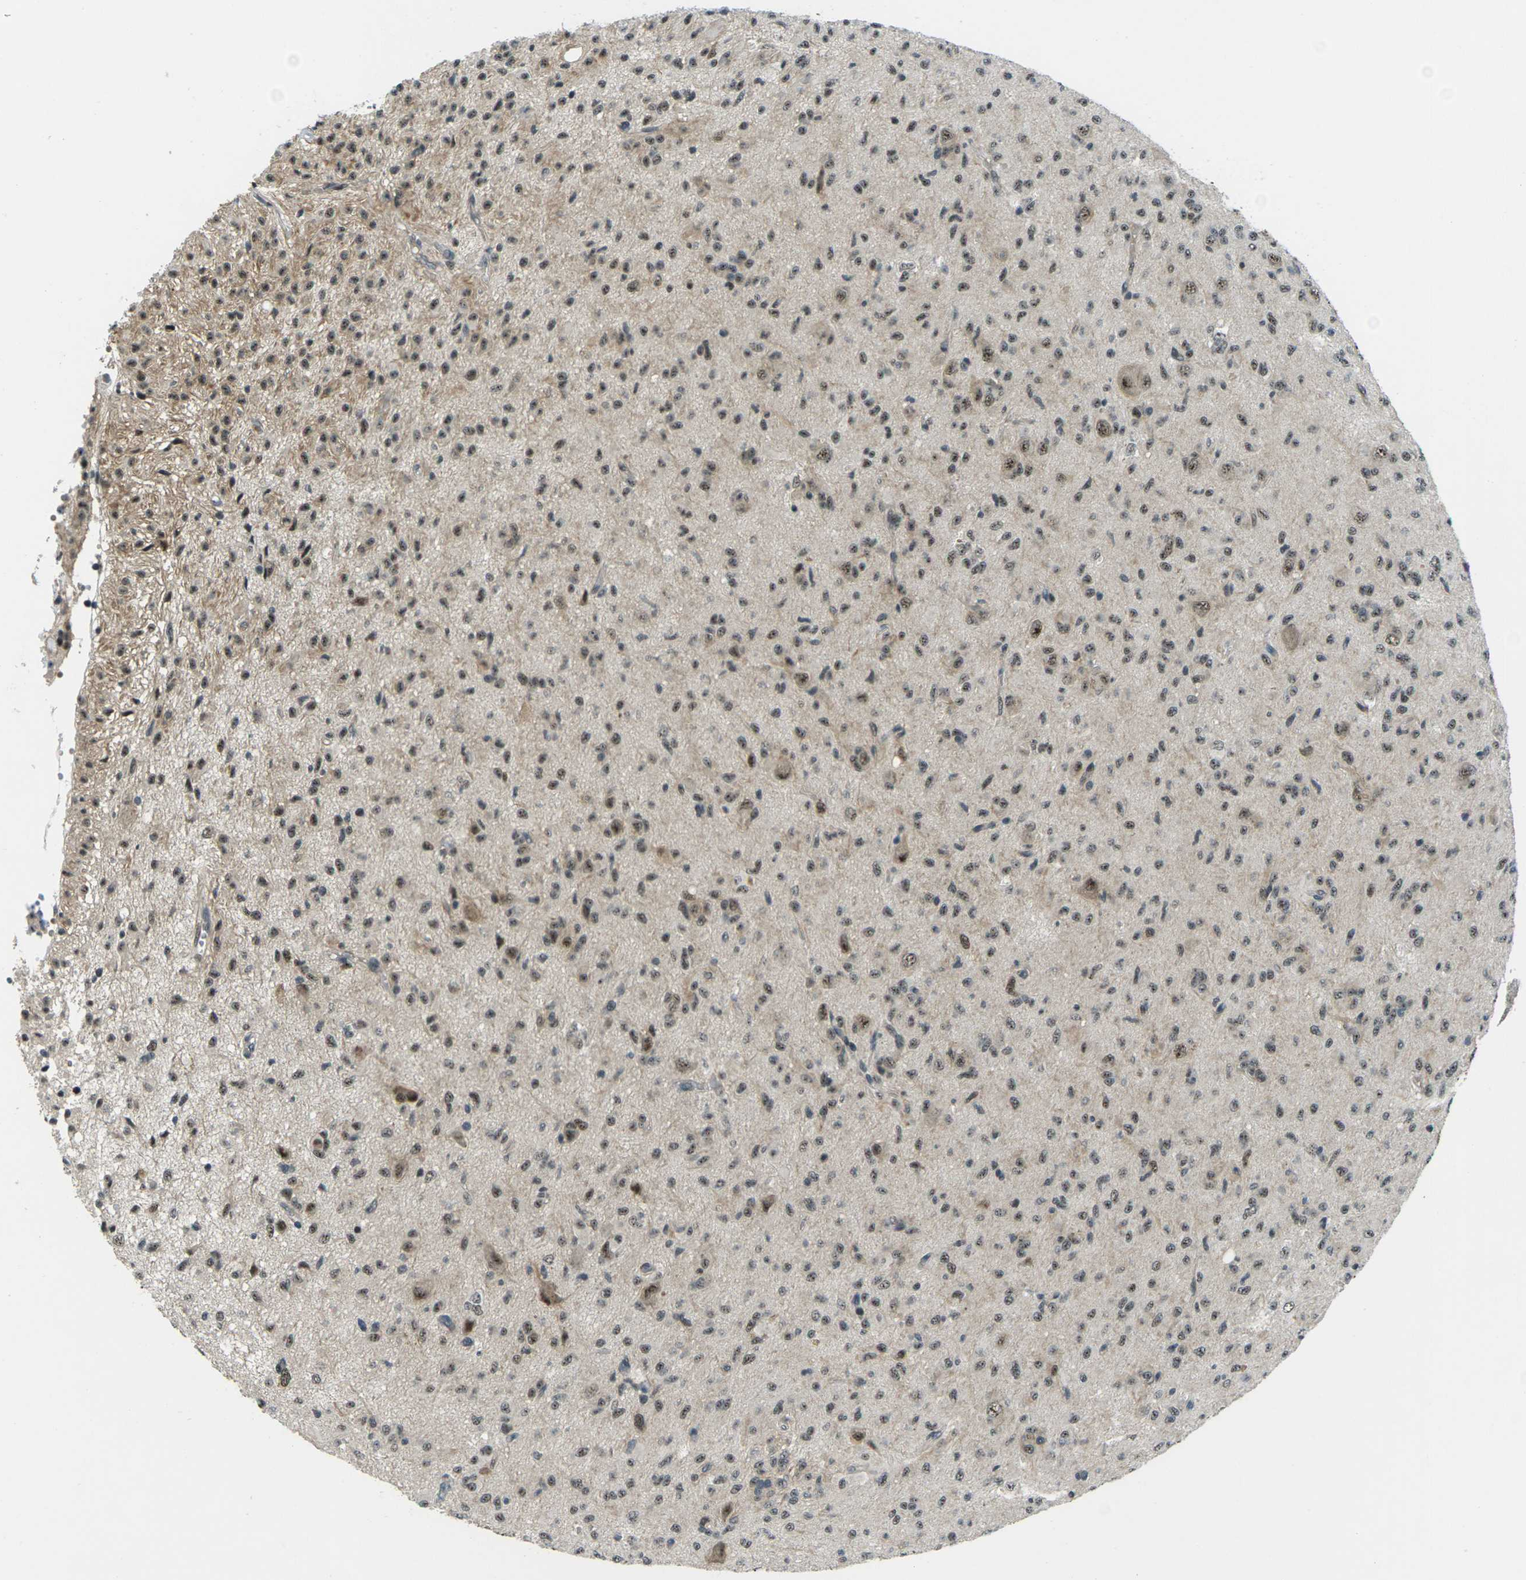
{"staining": {"intensity": "moderate", "quantity": ">75%", "location": "nuclear"}, "tissue": "glioma", "cell_type": "Tumor cells", "image_type": "cancer", "snomed": [{"axis": "morphology", "description": "Glioma, malignant, High grade"}, {"axis": "topography", "description": "Brain"}], "caption": "Immunohistochemical staining of high-grade glioma (malignant) shows medium levels of moderate nuclear protein positivity in approximately >75% of tumor cells.", "gene": "UBE2S", "patient": {"sex": "female", "age": 59}}